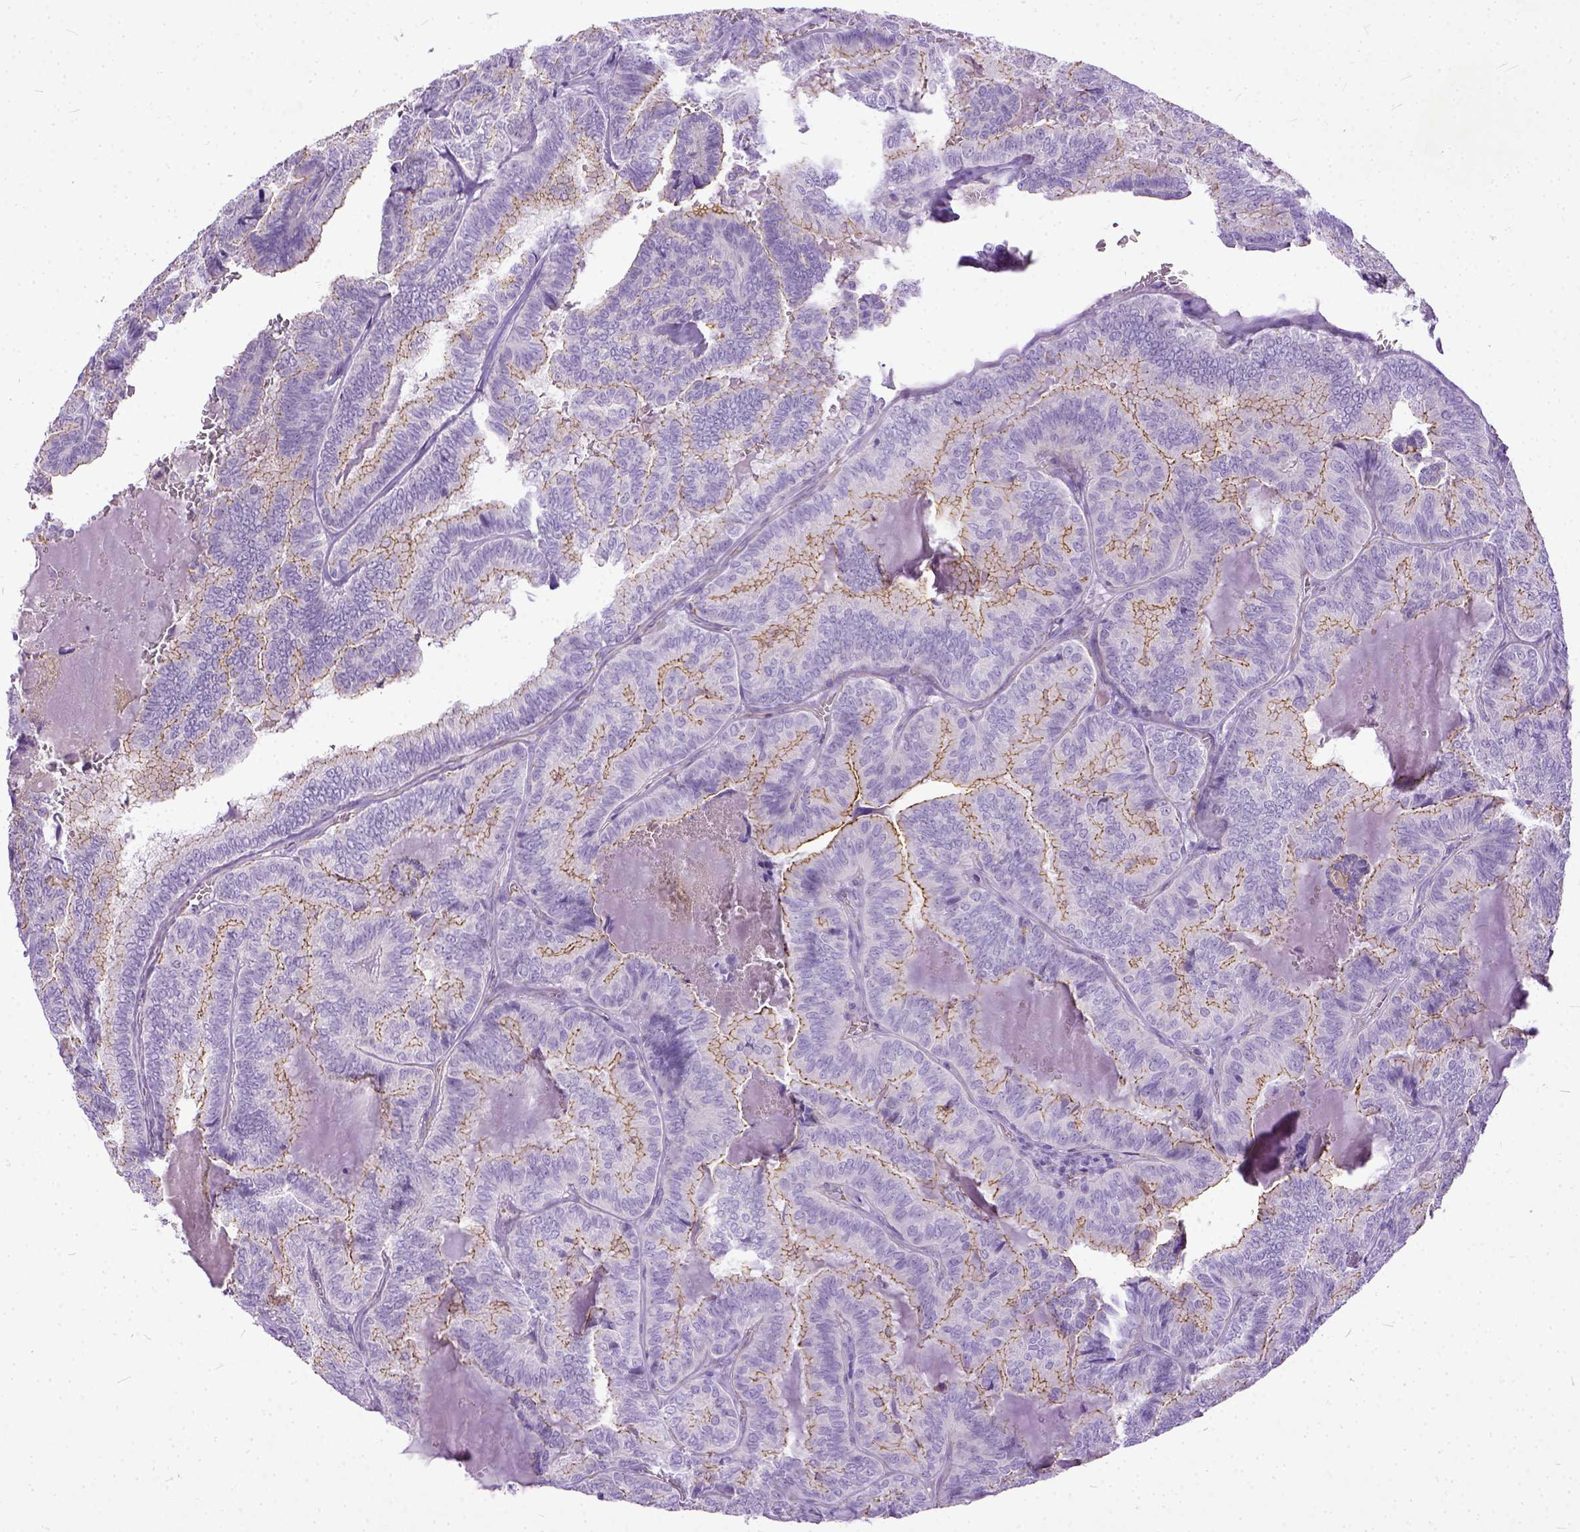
{"staining": {"intensity": "moderate", "quantity": "25%-75%", "location": "cytoplasmic/membranous"}, "tissue": "thyroid cancer", "cell_type": "Tumor cells", "image_type": "cancer", "snomed": [{"axis": "morphology", "description": "Papillary adenocarcinoma, NOS"}, {"axis": "topography", "description": "Thyroid gland"}], "caption": "Protein staining of papillary adenocarcinoma (thyroid) tissue displays moderate cytoplasmic/membranous positivity in approximately 25%-75% of tumor cells. (IHC, brightfield microscopy, high magnification).", "gene": "ADGRF1", "patient": {"sex": "female", "age": 75}}